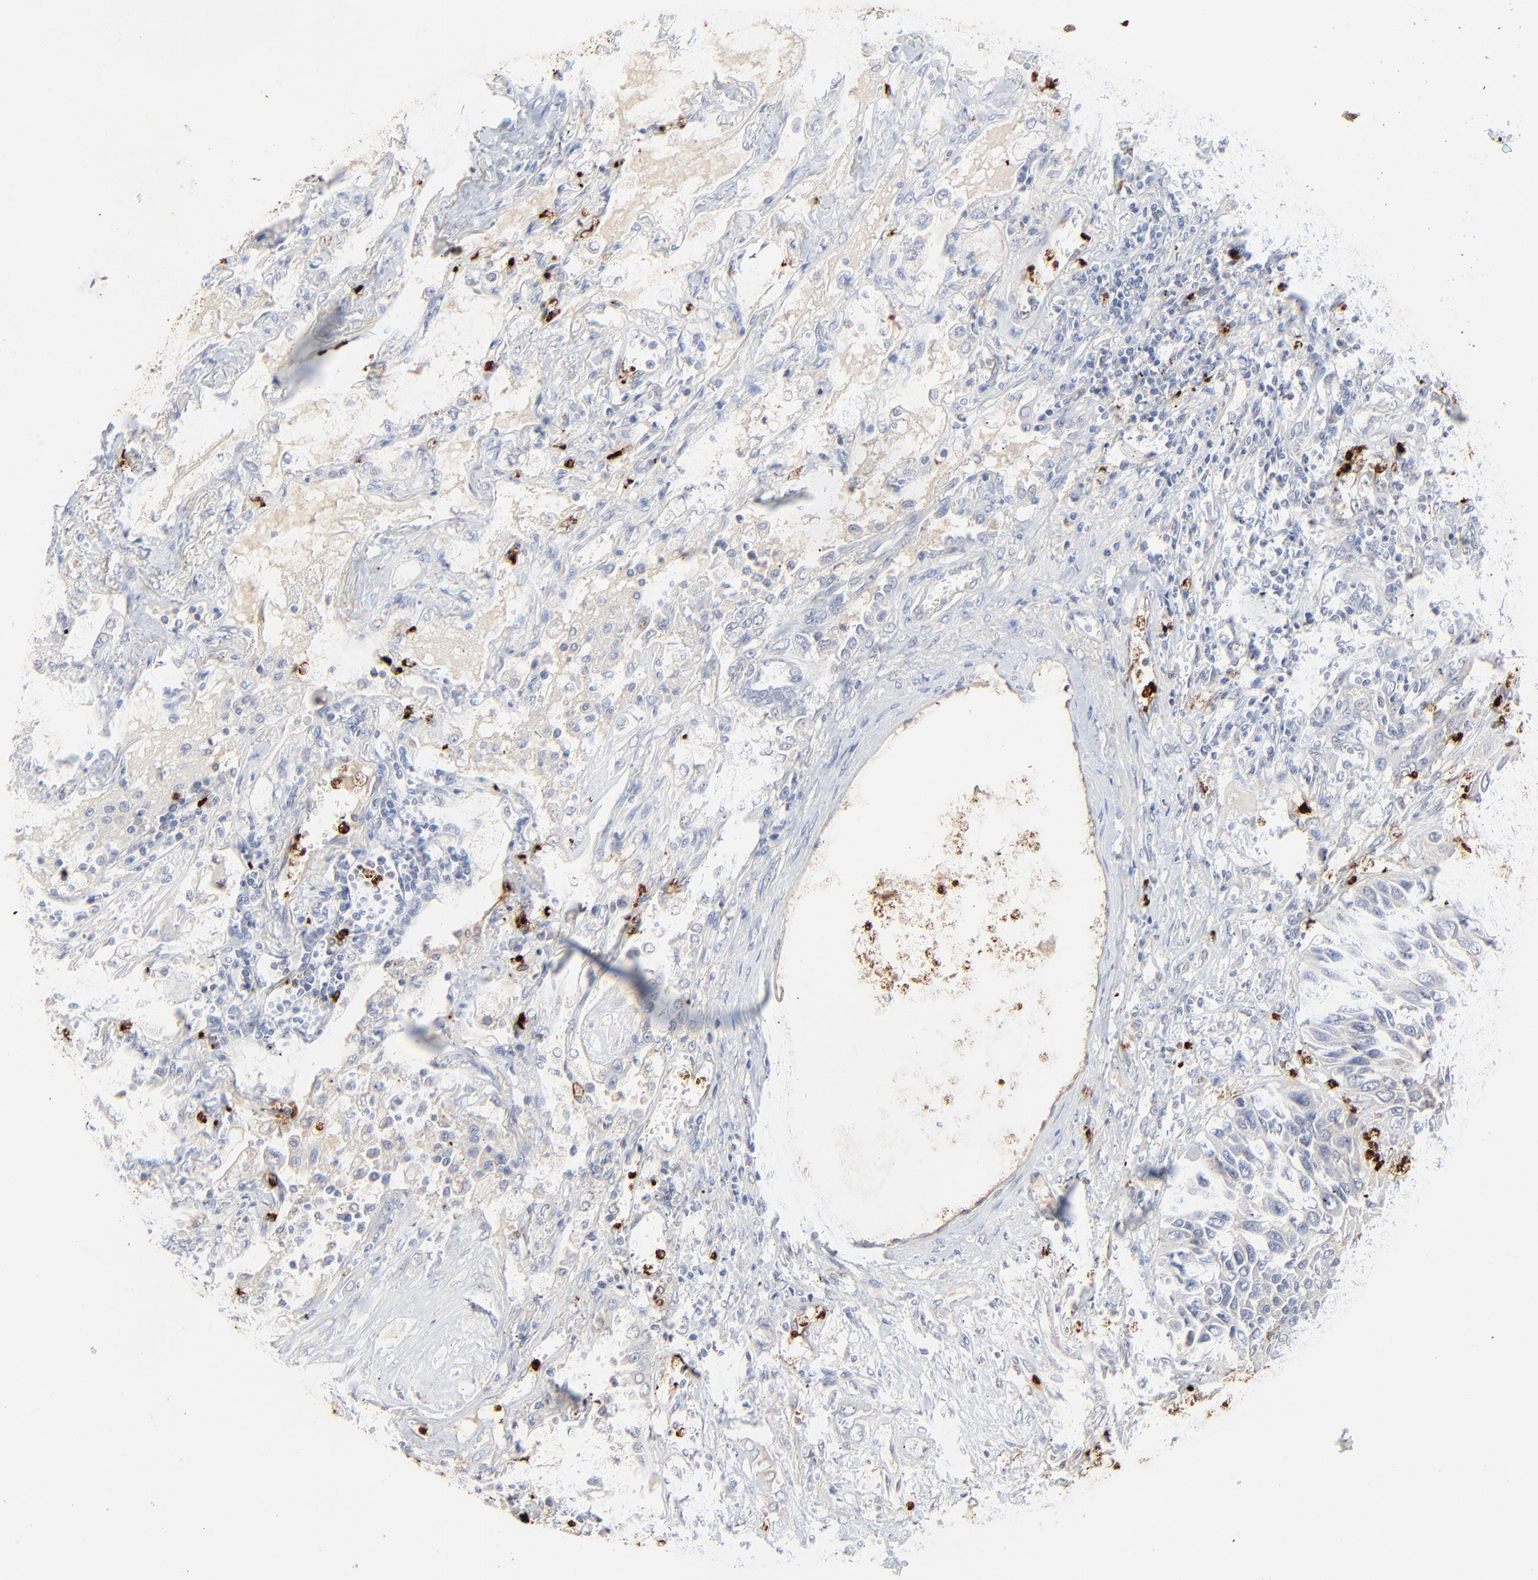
{"staining": {"intensity": "weak", "quantity": "<25%", "location": "cytoplasmic/membranous"}, "tissue": "lung cancer", "cell_type": "Tumor cells", "image_type": "cancer", "snomed": [{"axis": "morphology", "description": "Squamous cell carcinoma, NOS"}, {"axis": "topography", "description": "Lung"}], "caption": "High magnification brightfield microscopy of lung cancer (squamous cell carcinoma) stained with DAB (brown) and counterstained with hematoxylin (blue): tumor cells show no significant positivity. (DAB (3,3'-diaminobenzidine) immunohistochemistry, high magnification).", "gene": "LCN2", "patient": {"sex": "female", "age": 76}}